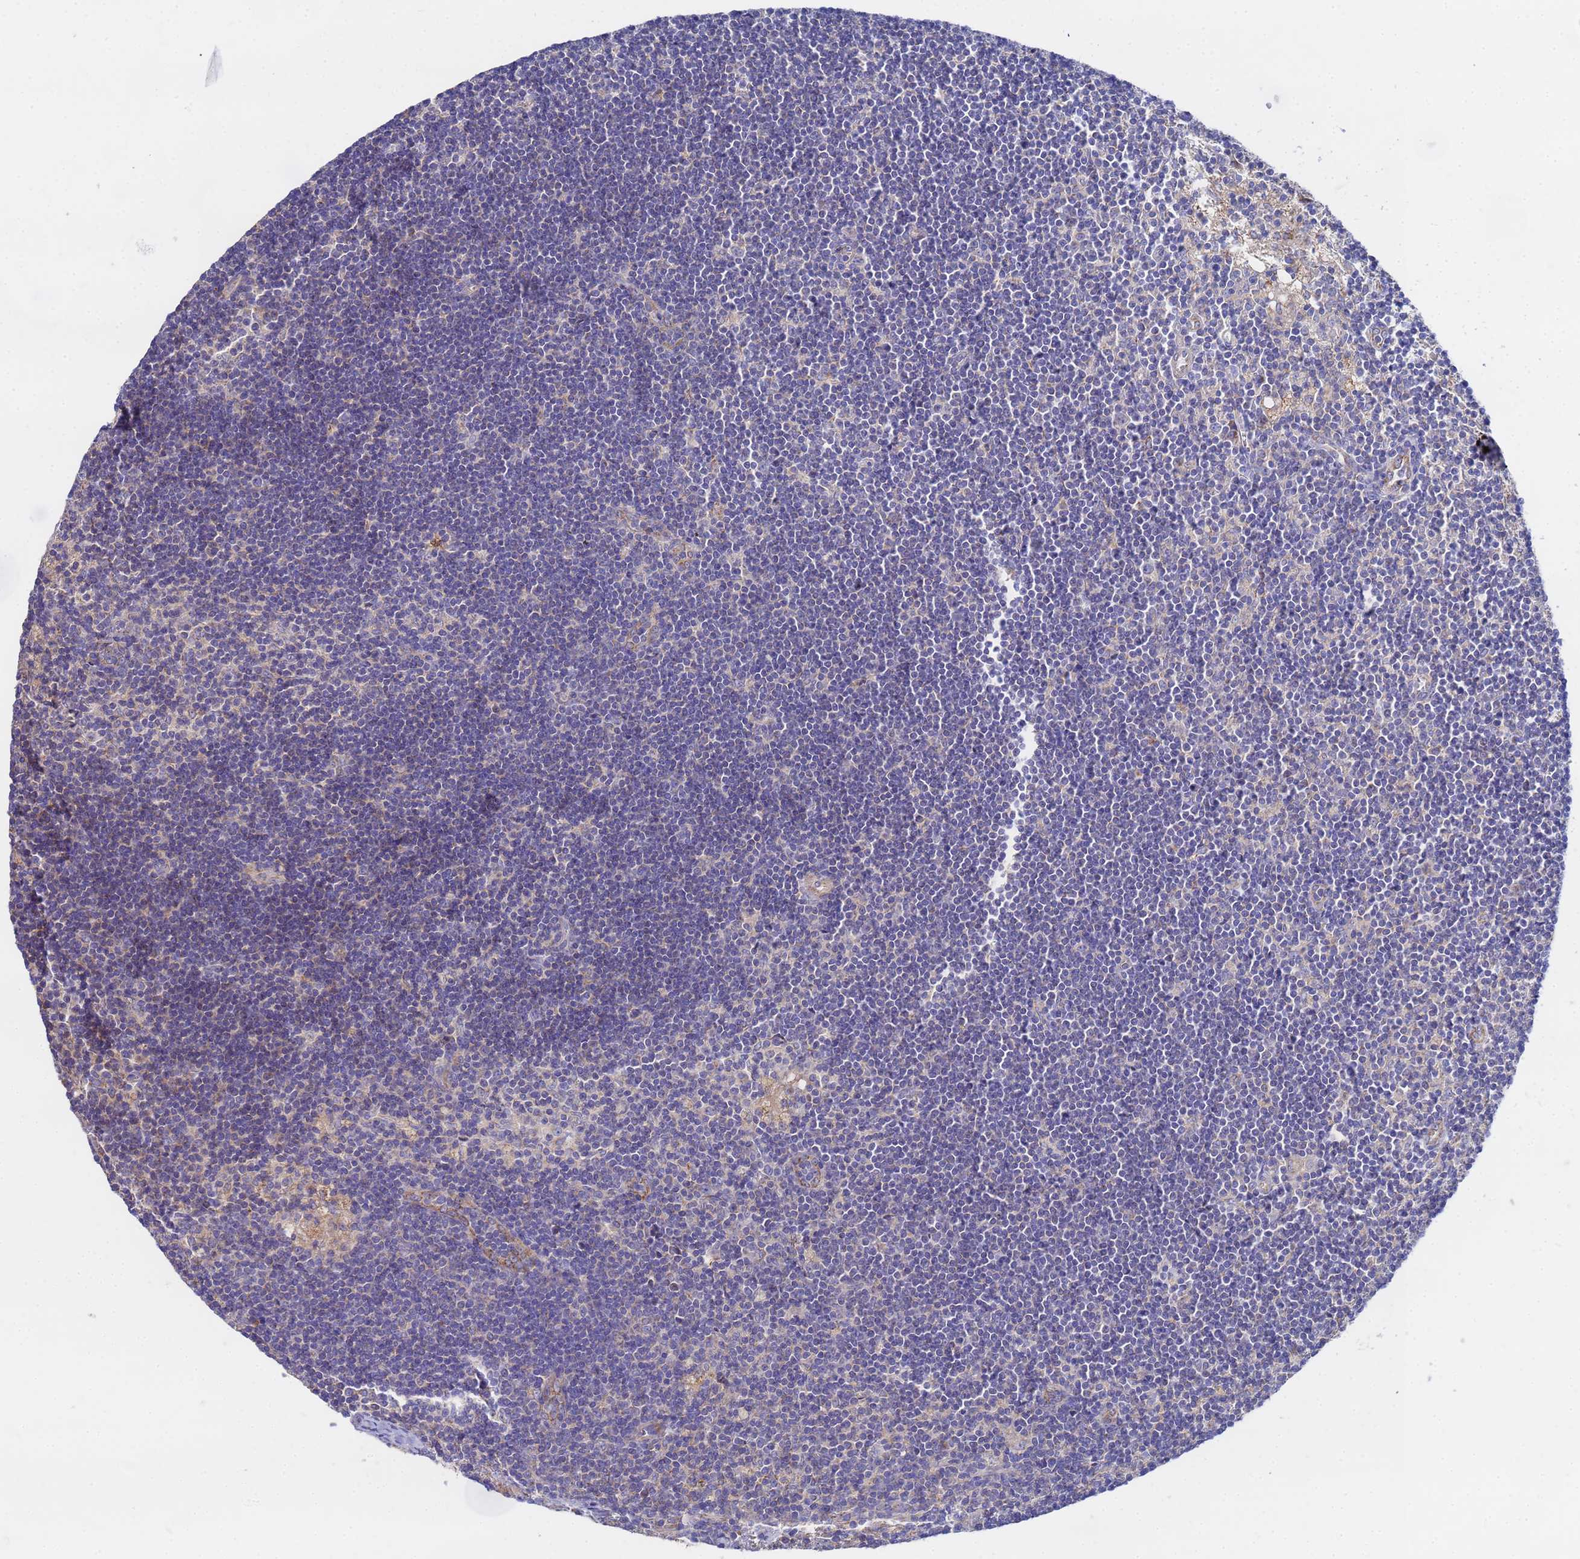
{"staining": {"intensity": "weak", "quantity": "<25%", "location": "cytoplasmic/membranous"}, "tissue": "lymph node", "cell_type": "Germinal center cells", "image_type": "normal", "snomed": [{"axis": "morphology", "description": "Normal tissue, NOS"}, {"axis": "topography", "description": "Lymph node"}], "caption": "Immunohistochemistry (IHC) of unremarkable lymph node demonstrates no staining in germinal center cells. Nuclei are stained in blue.", "gene": "FAHD2A", "patient": {"sex": "male", "age": 24}}